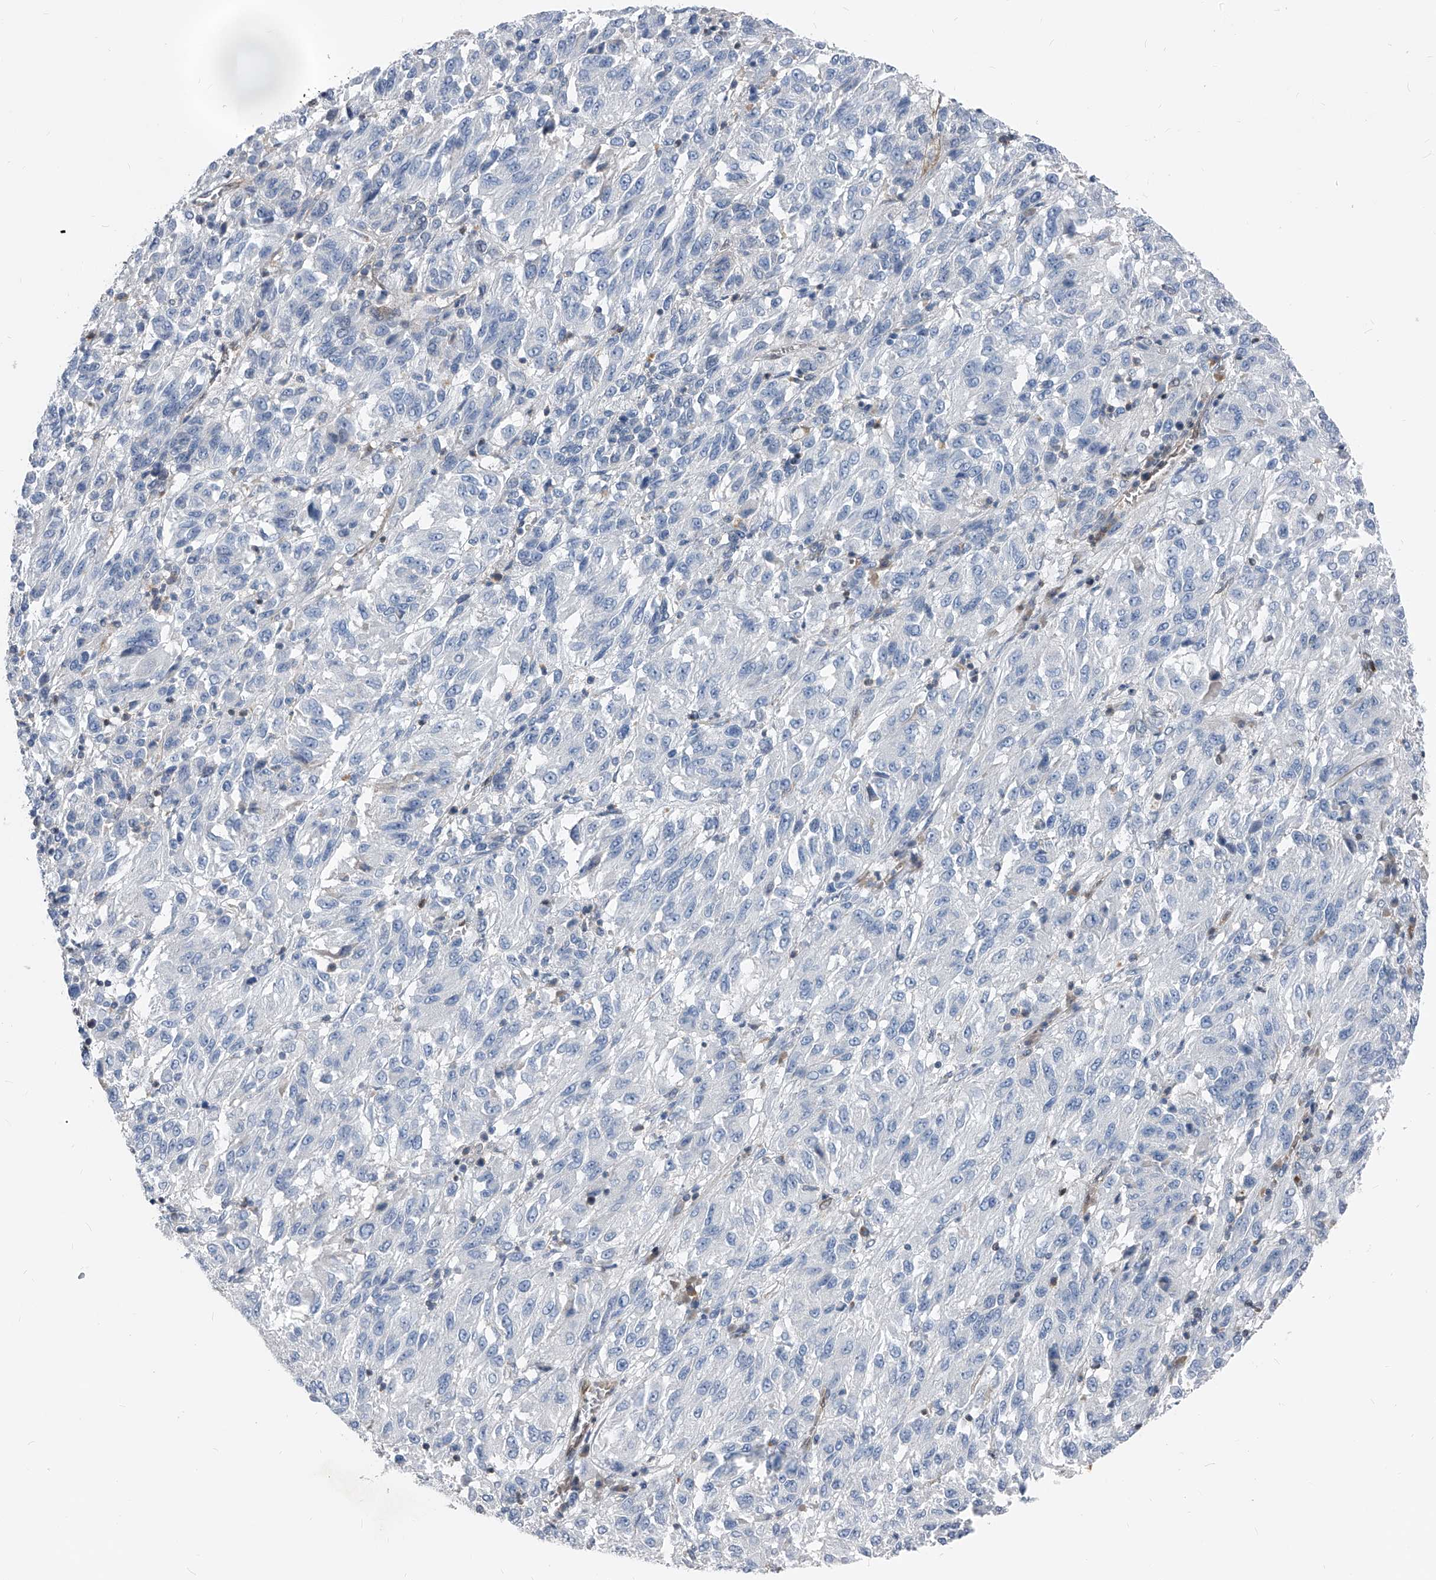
{"staining": {"intensity": "negative", "quantity": "none", "location": "none"}, "tissue": "melanoma", "cell_type": "Tumor cells", "image_type": "cancer", "snomed": [{"axis": "morphology", "description": "Malignant melanoma, Metastatic site"}, {"axis": "topography", "description": "Lung"}], "caption": "Protein analysis of melanoma shows no significant expression in tumor cells. (Immunohistochemistry, brightfield microscopy, high magnification).", "gene": "MAP2K6", "patient": {"sex": "male", "age": 64}}